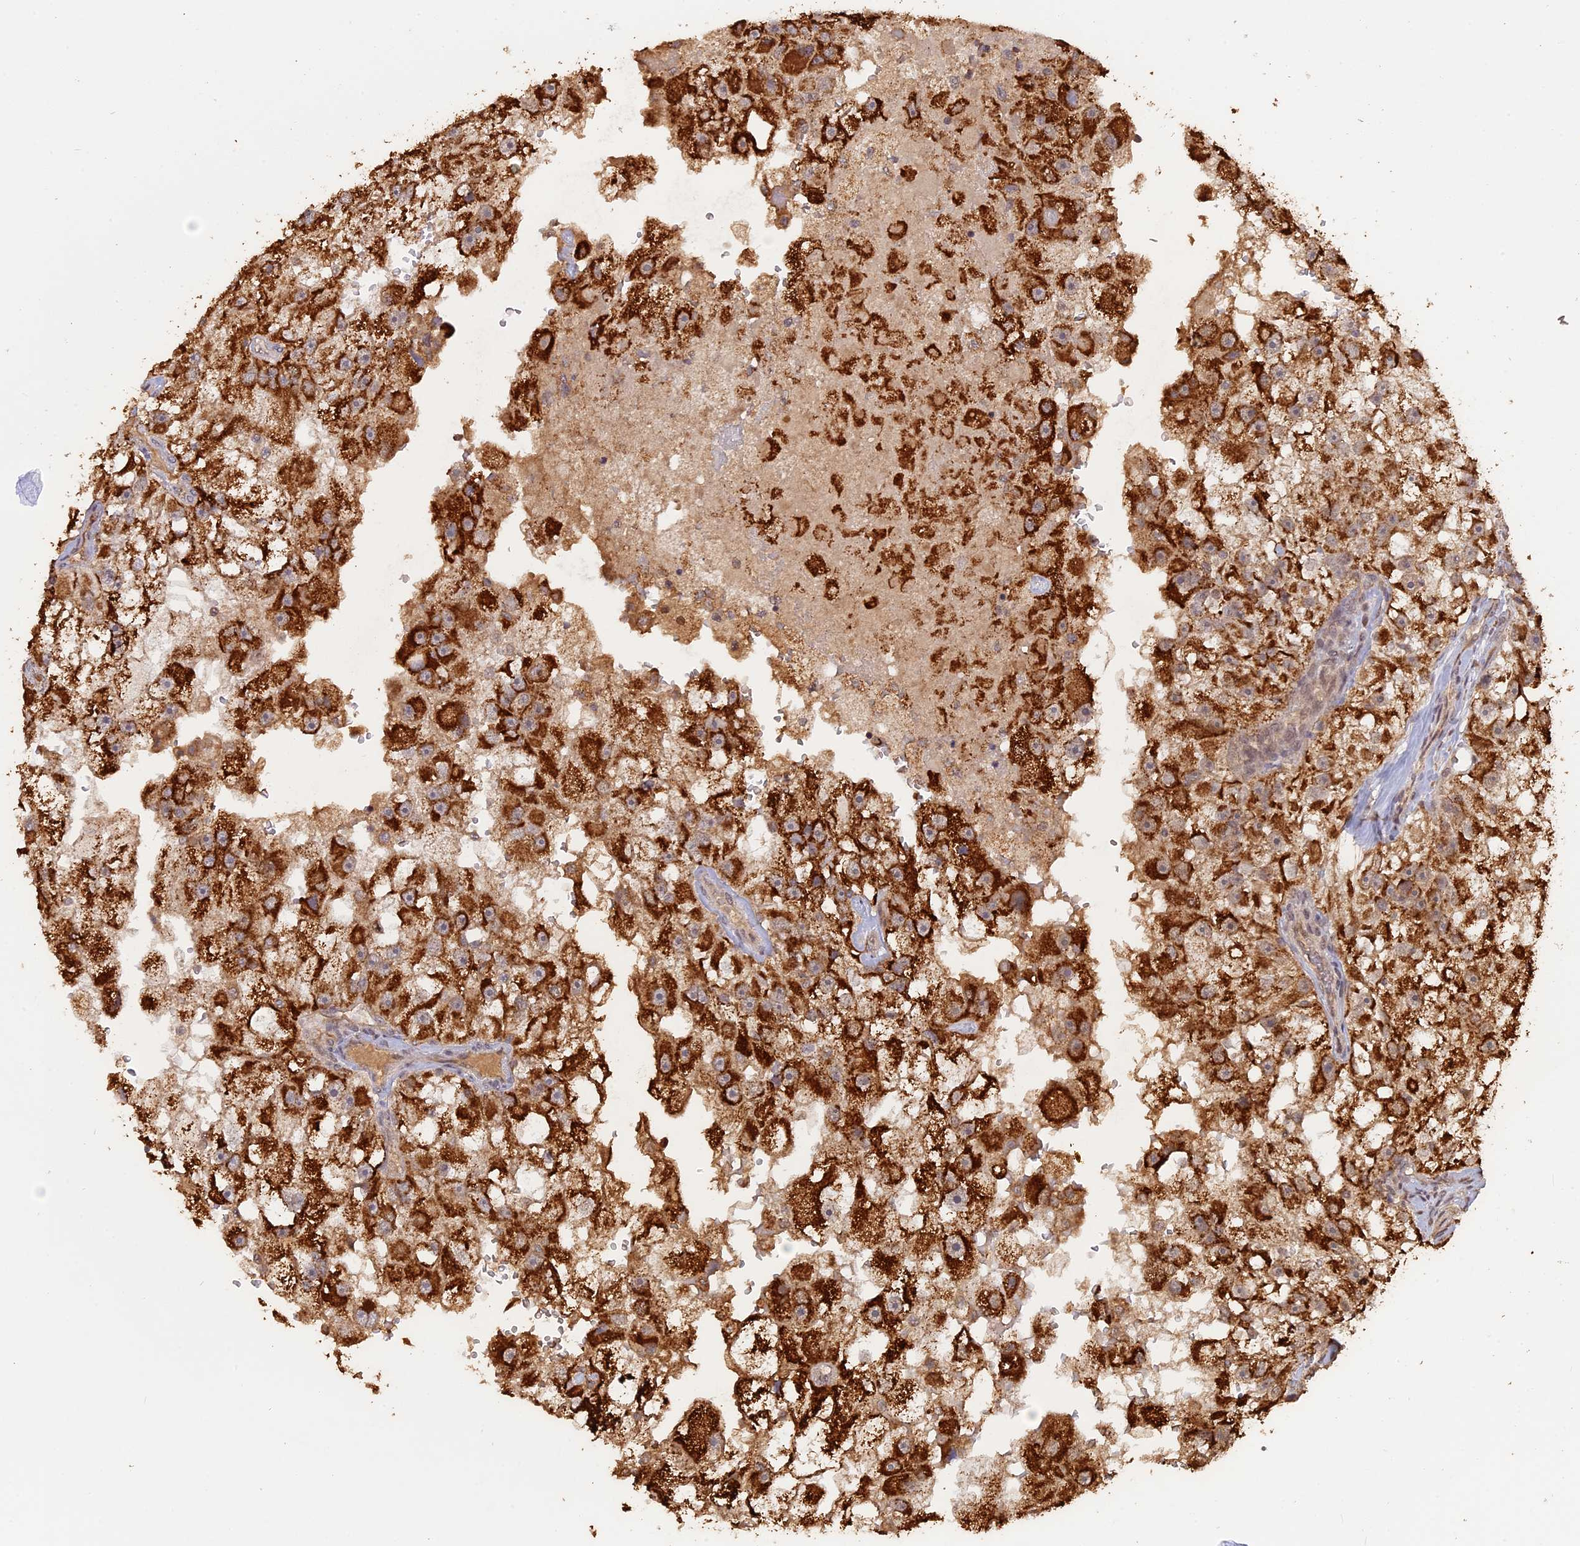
{"staining": {"intensity": "strong", "quantity": ">75%", "location": "cytoplasmic/membranous"}, "tissue": "renal cancer", "cell_type": "Tumor cells", "image_type": "cancer", "snomed": [{"axis": "morphology", "description": "Adenocarcinoma, NOS"}, {"axis": "topography", "description": "Kidney"}], "caption": "Protein staining by immunohistochemistry displays strong cytoplasmic/membranous staining in approximately >75% of tumor cells in renal cancer (adenocarcinoma).", "gene": "FAM210B", "patient": {"sex": "male", "age": 63}}